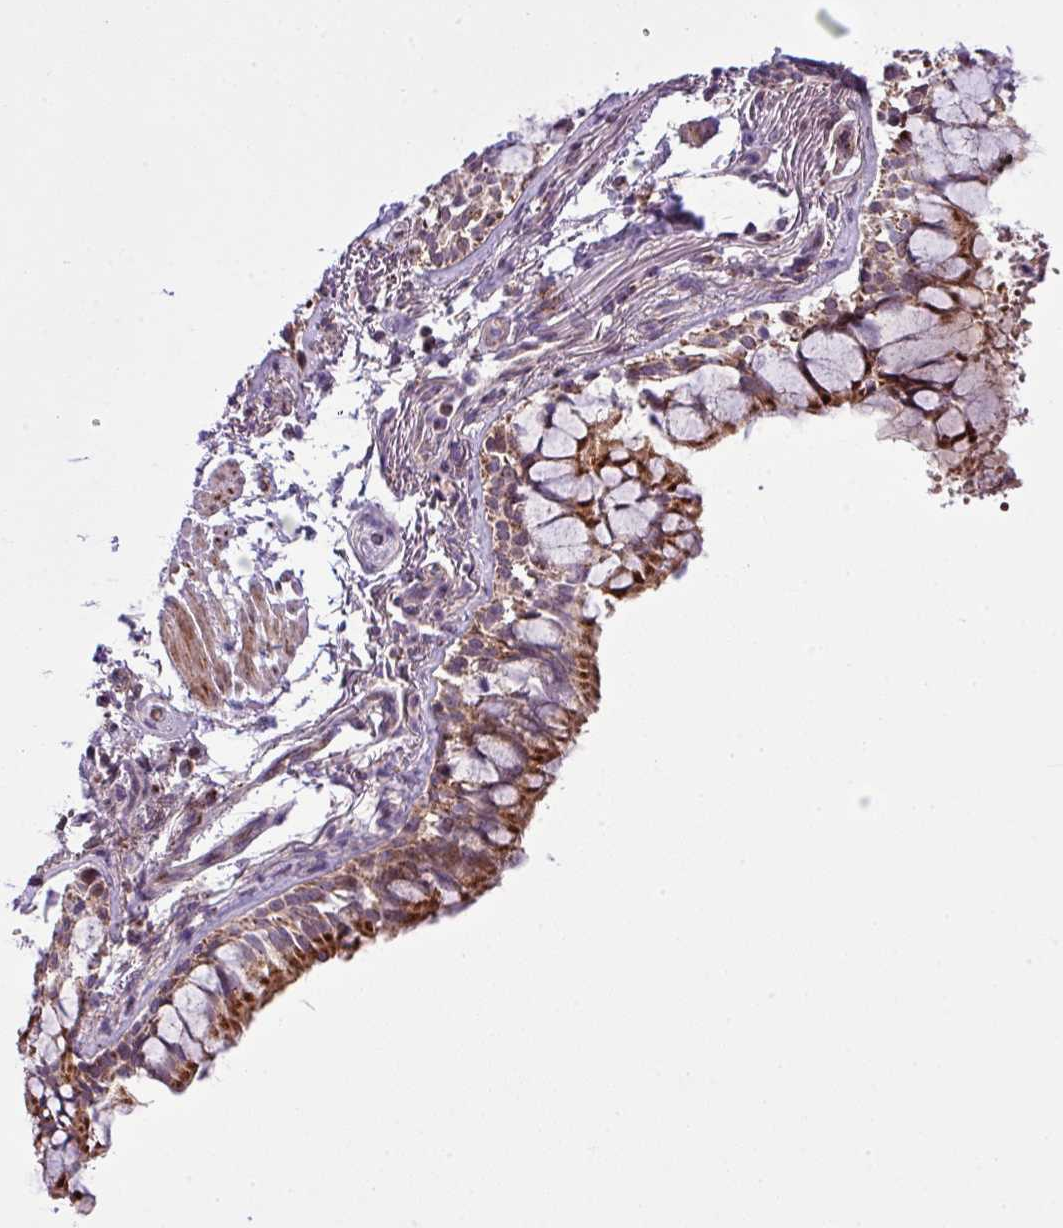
{"staining": {"intensity": "moderate", "quantity": ">75%", "location": "cytoplasmic/membranous"}, "tissue": "bronchus", "cell_type": "Respiratory epithelial cells", "image_type": "normal", "snomed": [{"axis": "morphology", "description": "Normal tissue, NOS"}, {"axis": "topography", "description": "Bronchus"}], "caption": "A histopathology image showing moderate cytoplasmic/membranous staining in about >75% of respiratory epithelial cells in normal bronchus, as visualized by brown immunohistochemical staining.", "gene": "B3GNT9", "patient": {"sex": "male", "age": 70}}